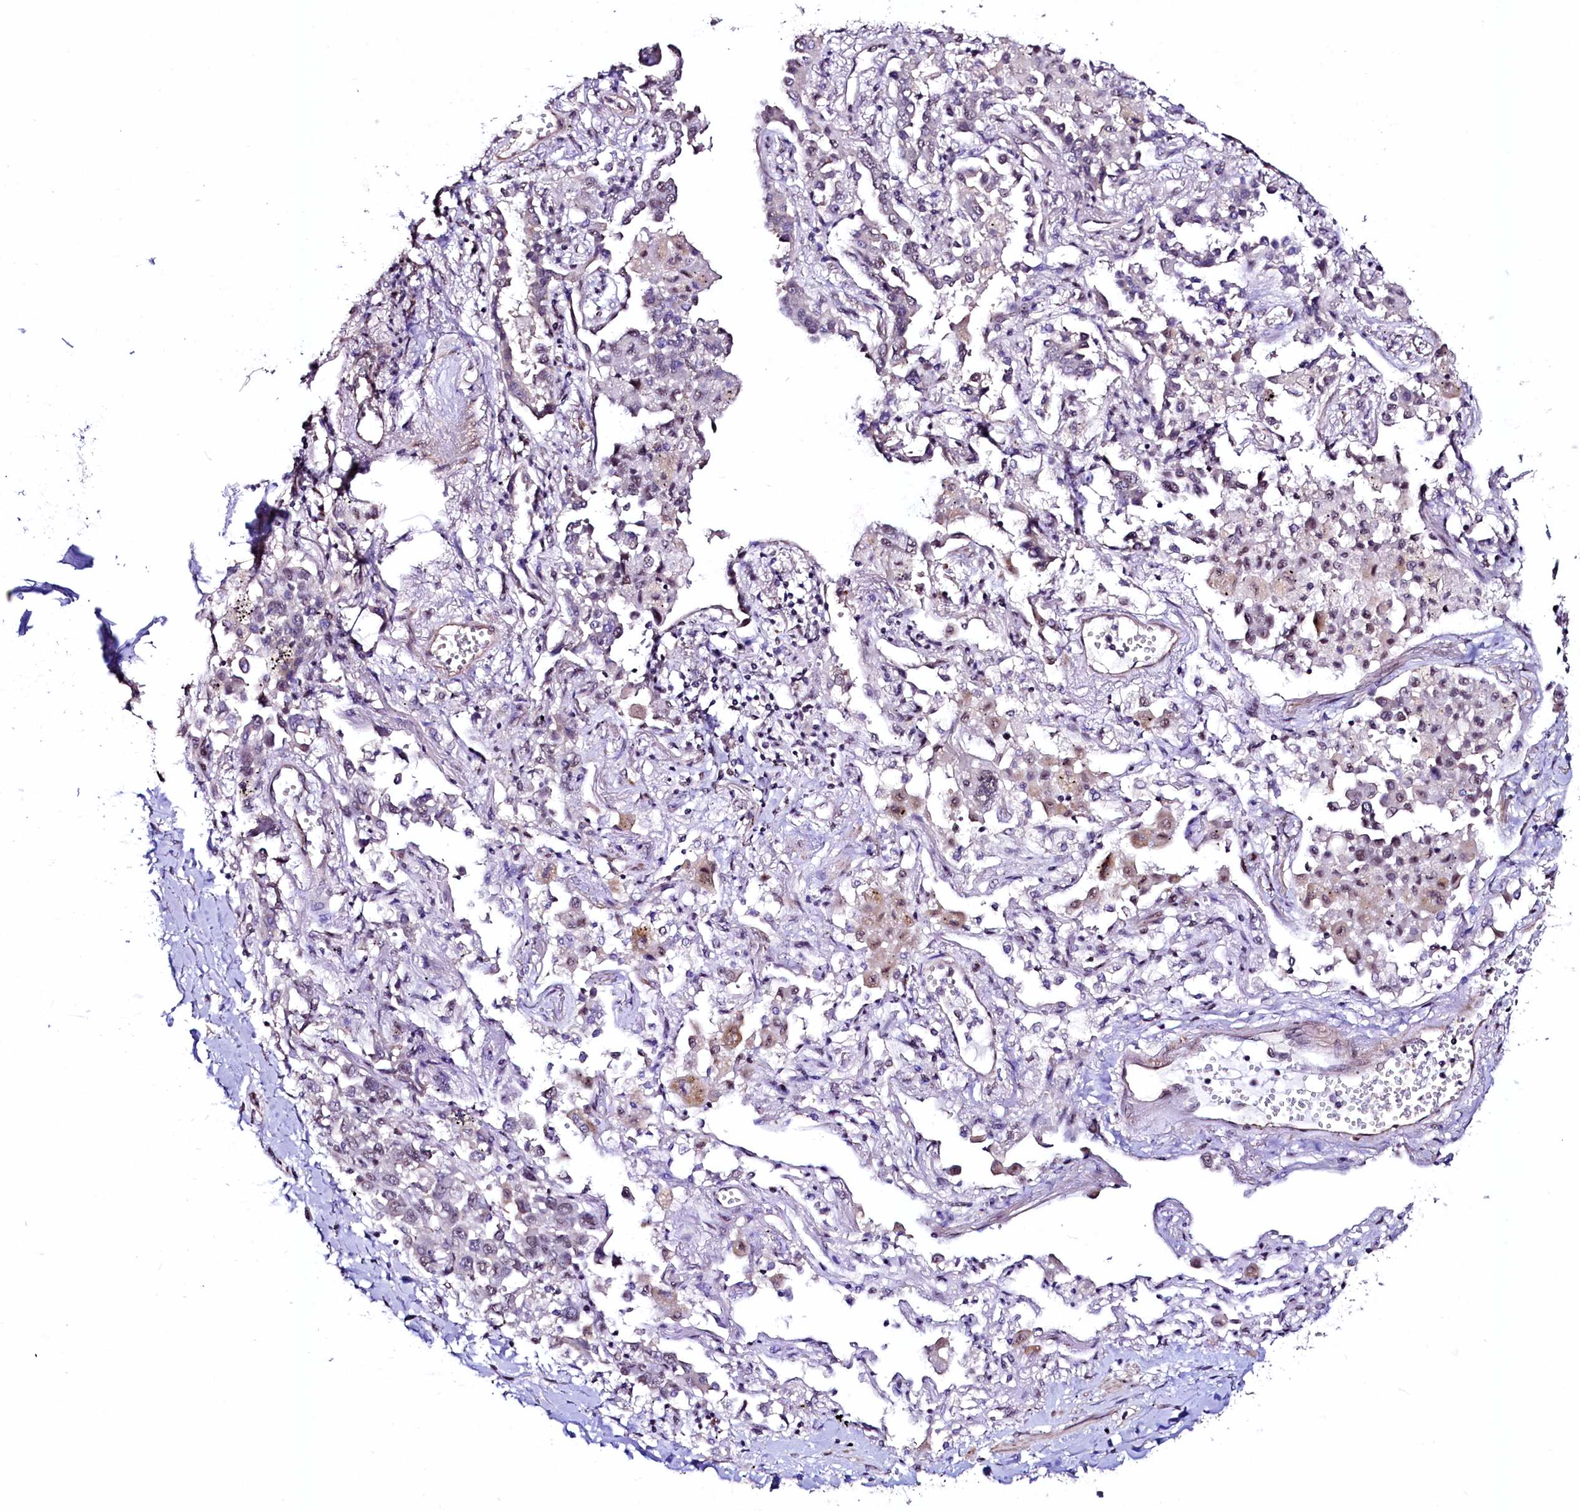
{"staining": {"intensity": "negative", "quantity": "none", "location": "none"}, "tissue": "lung cancer", "cell_type": "Tumor cells", "image_type": "cancer", "snomed": [{"axis": "morphology", "description": "Adenocarcinoma, NOS"}, {"axis": "topography", "description": "Lung"}], "caption": "Immunohistochemical staining of lung adenocarcinoma demonstrates no significant staining in tumor cells. (Brightfield microscopy of DAB (3,3'-diaminobenzidine) immunohistochemistry (IHC) at high magnification).", "gene": "SFSWAP", "patient": {"sex": "male", "age": 67}}